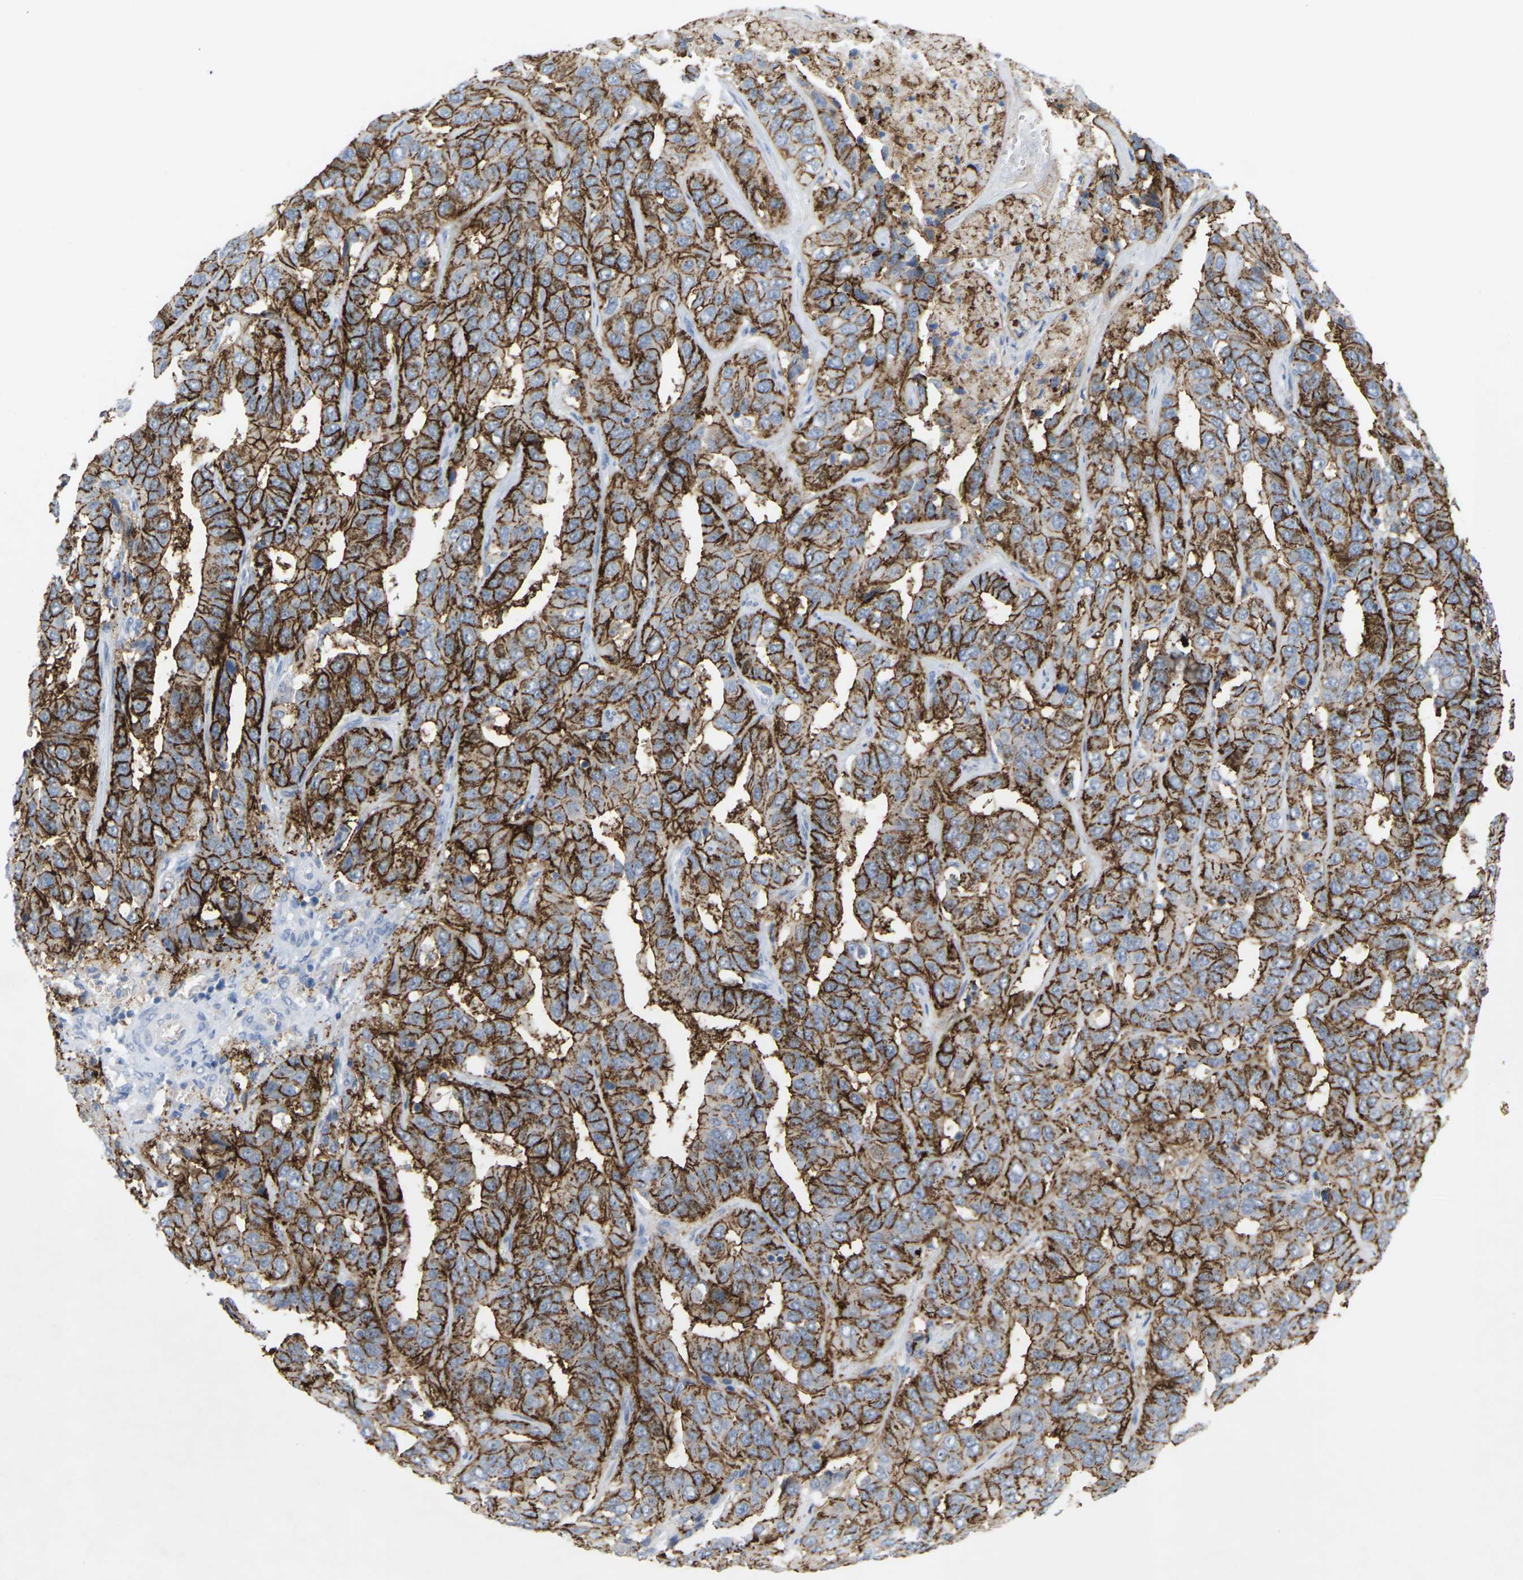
{"staining": {"intensity": "strong", "quantity": ">75%", "location": "cytoplasmic/membranous"}, "tissue": "liver cancer", "cell_type": "Tumor cells", "image_type": "cancer", "snomed": [{"axis": "morphology", "description": "Cholangiocarcinoma"}, {"axis": "topography", "description": "Liver"}], "caption": "Immunohistochemistry histopathology image of cholangiocarcinoma (liver) stained for a protein (brown), which displays high levels of strong cytoplasmic/membranous staining in about >75% of tumor cells.", "gene": "CLDN3", "patient": {"sex": "female", "age": 52}}